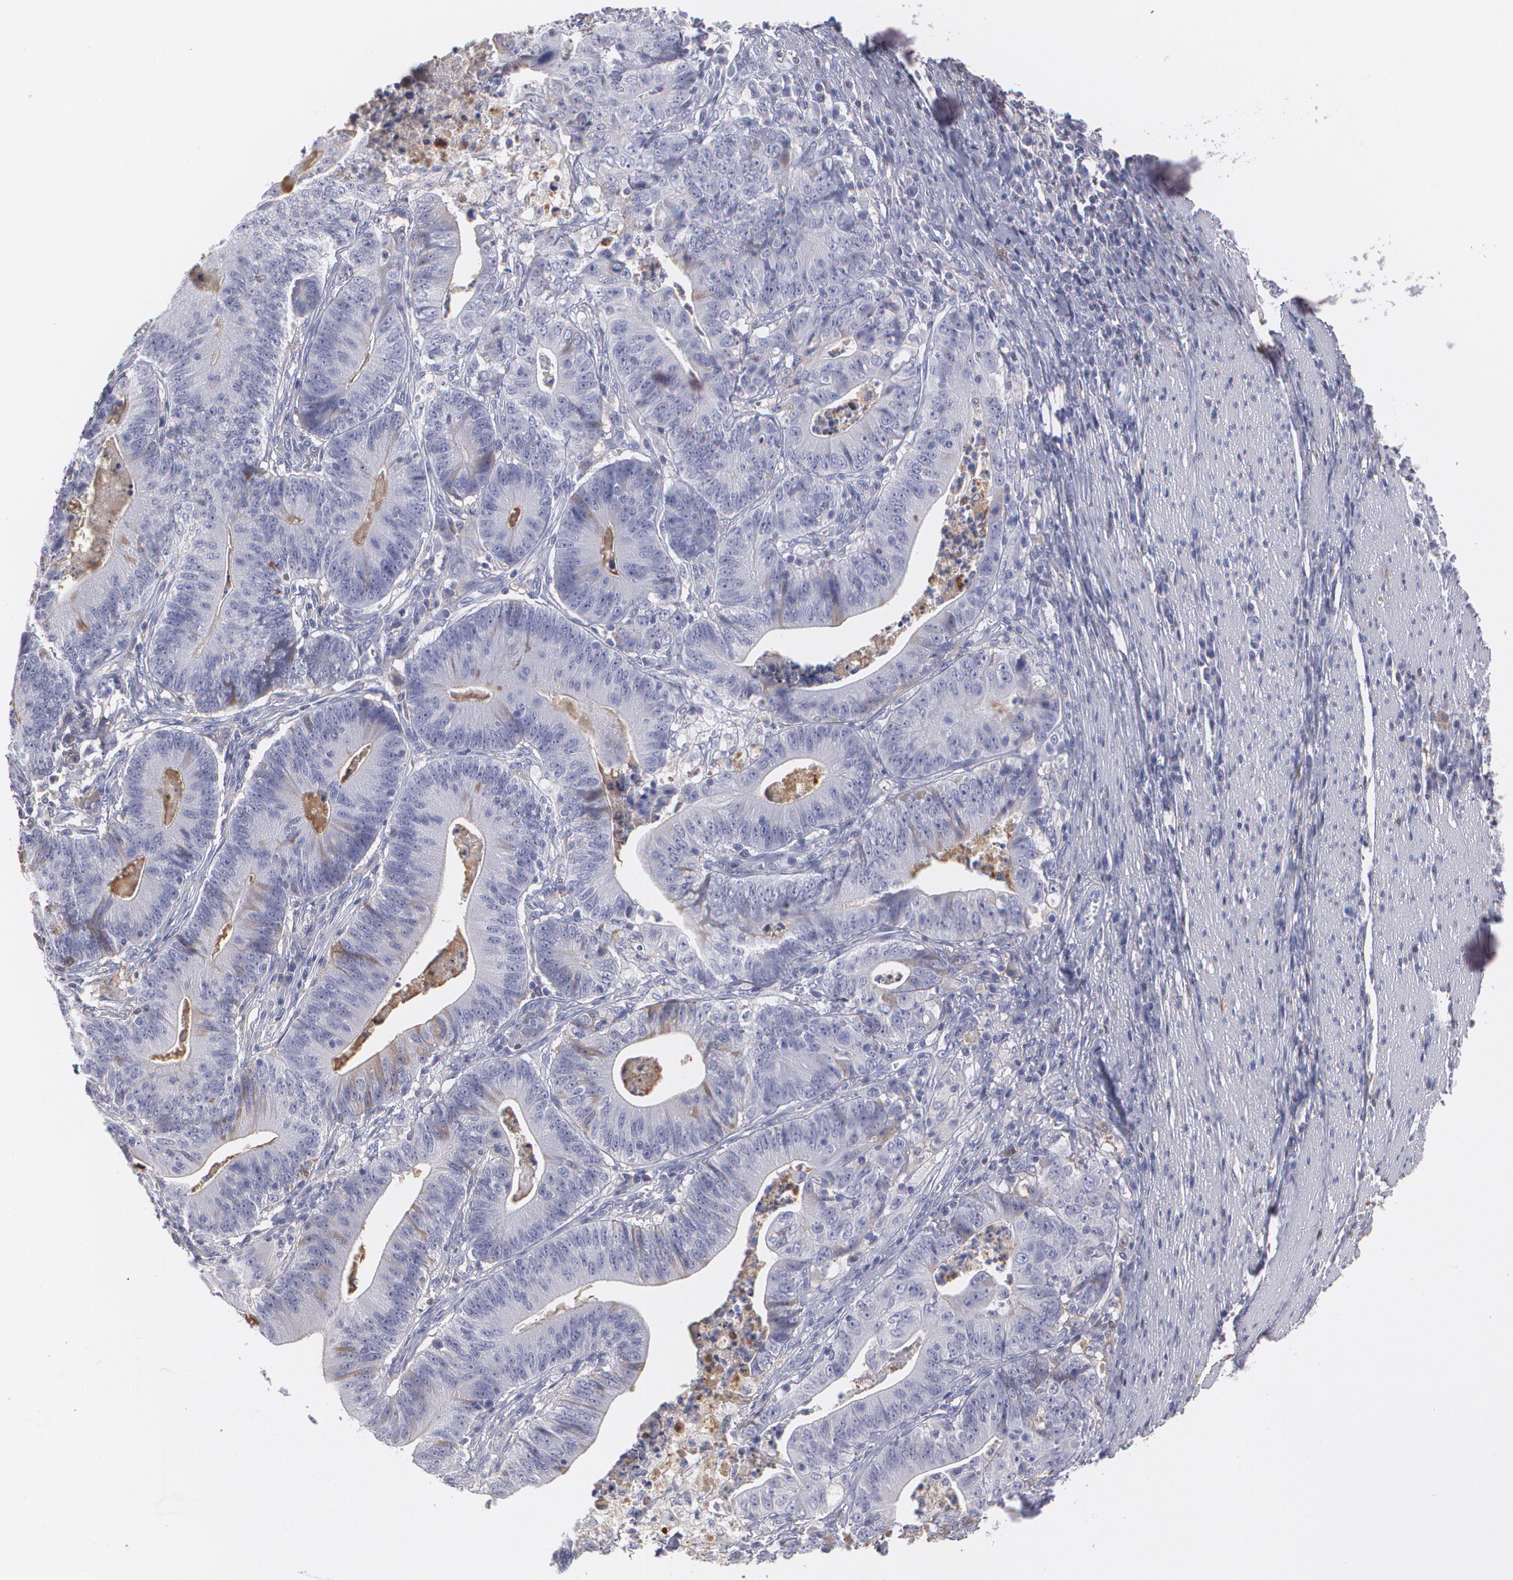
{"staining": {"intensity": "weak", "quantity": "<25%", "location": "cytoplasmic/membranous"}, "tissue": "stomach cancer", "cell_type": "Tumor cells", "image_type": "cancer", "snomed": [{"axis": "morphology", "description": "Adenocarcinoma, NOS"}, {"axis": "topography", "description": "Stomach, lower"}], "caption": "Immunohistochemistry (IHC) of stomach cancer (adenocarcinoma) demonstrates no staining in tumor cells.", "gene": "SERPINA1", "patient": {"sex": "female", "age": 86}}